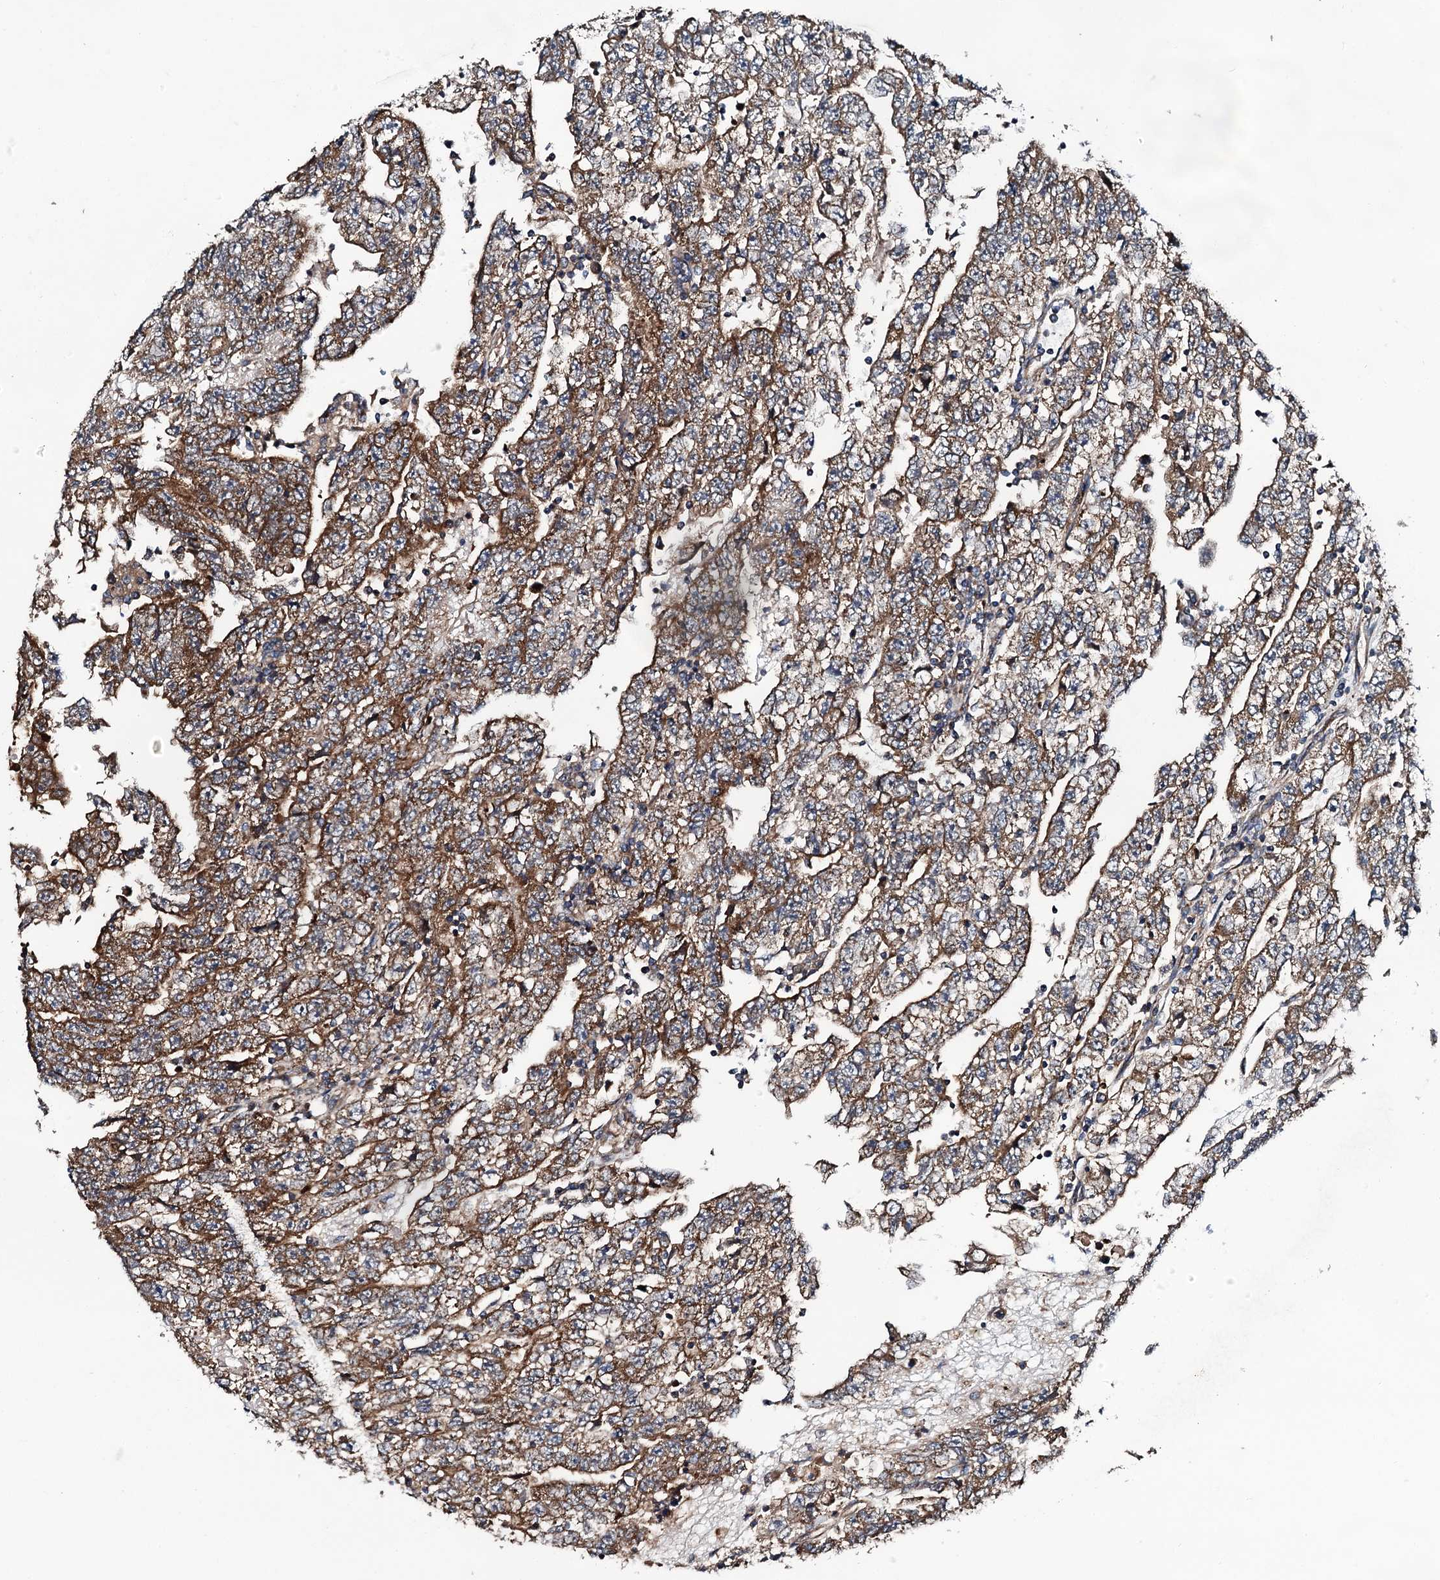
{"staining": {"intensity": "moderate", "quantity": ">75%", "location": "cytoplasmic/membranous"}, "tissue": "testis cancer", "cell_type": "Tumor cells", "image_type": "cancer", "snomed": [{"axis": "morphology", "description": "Carcinoma, Embryonal, NOS"}, {"axis": "topography", "description": "Testis"}], "caption": "This photomicrograph exhibits immunohistochemistry (IHC) staining of human testis embryonal carcinoma, with medium moderate cytoplasmic/membranous expression in about >75% of tumor cells.", "gene": "NEK1", "patient": {"sex": "male", "age": 25}}